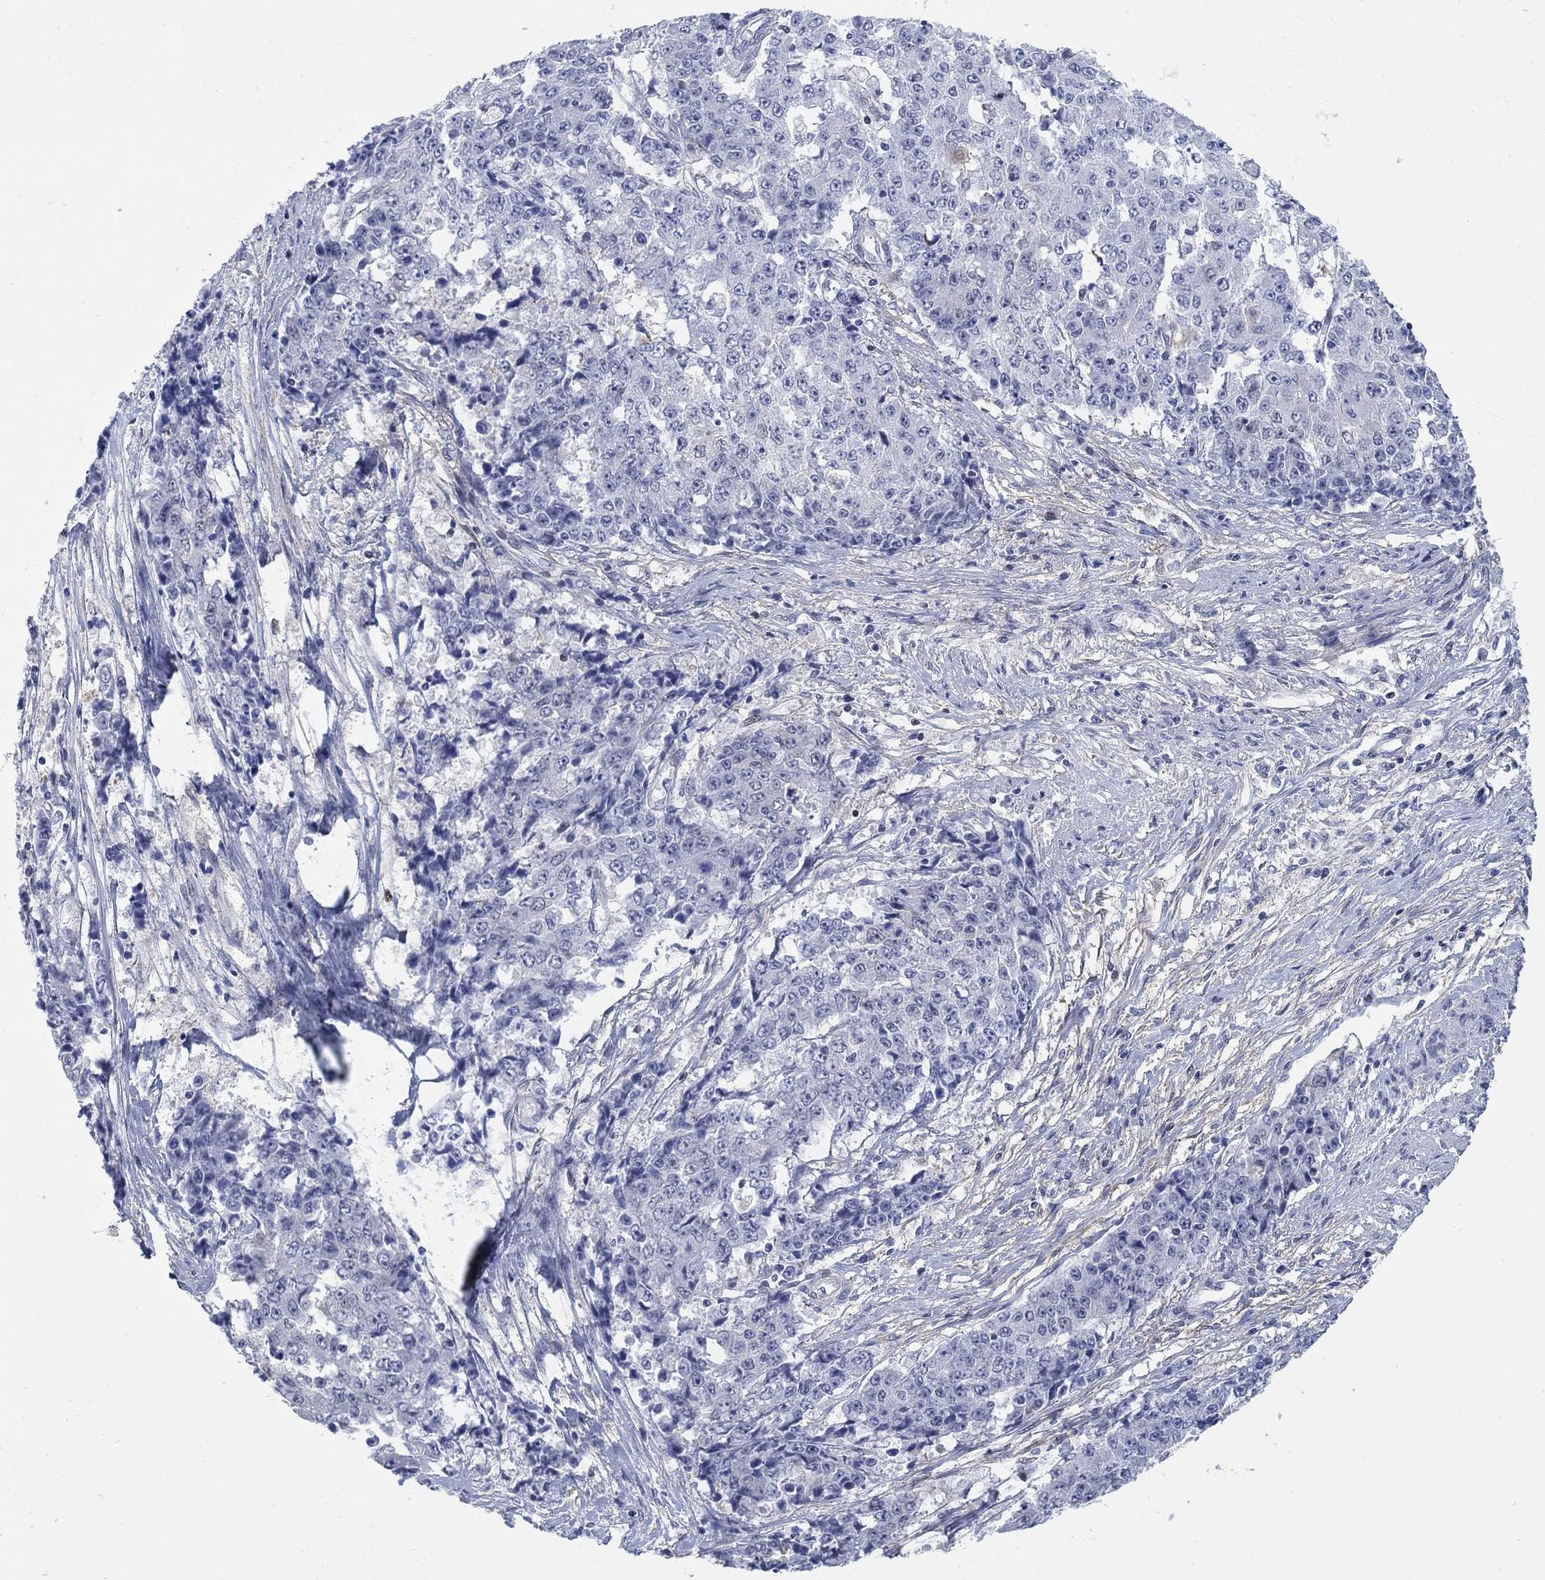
{"staining": {"intensity": "negative", "quantity": "none", "location": "none"}, "tissue": "ovarian cancer", "cell_type": "Tumor cells", "image_type": "cancer", "snomed": [{"axis": "morphology", "description": "Carcinoma, endometroid"}, {"axis": "topography", "description": "Ovary"}], "caption": "Immunohistochemistry photomicrograph of endometroid carcinoma (ovarian) stained for a protein (brown), which demonstrates no positivity in tumor cells. (DAB (3,3'-diaminobenzidine) immunohistochemistry visualized using brightfield microscopy, high magnification).", "gene": "MYO3A", "patient": {"sex": "female", "age": 42}}